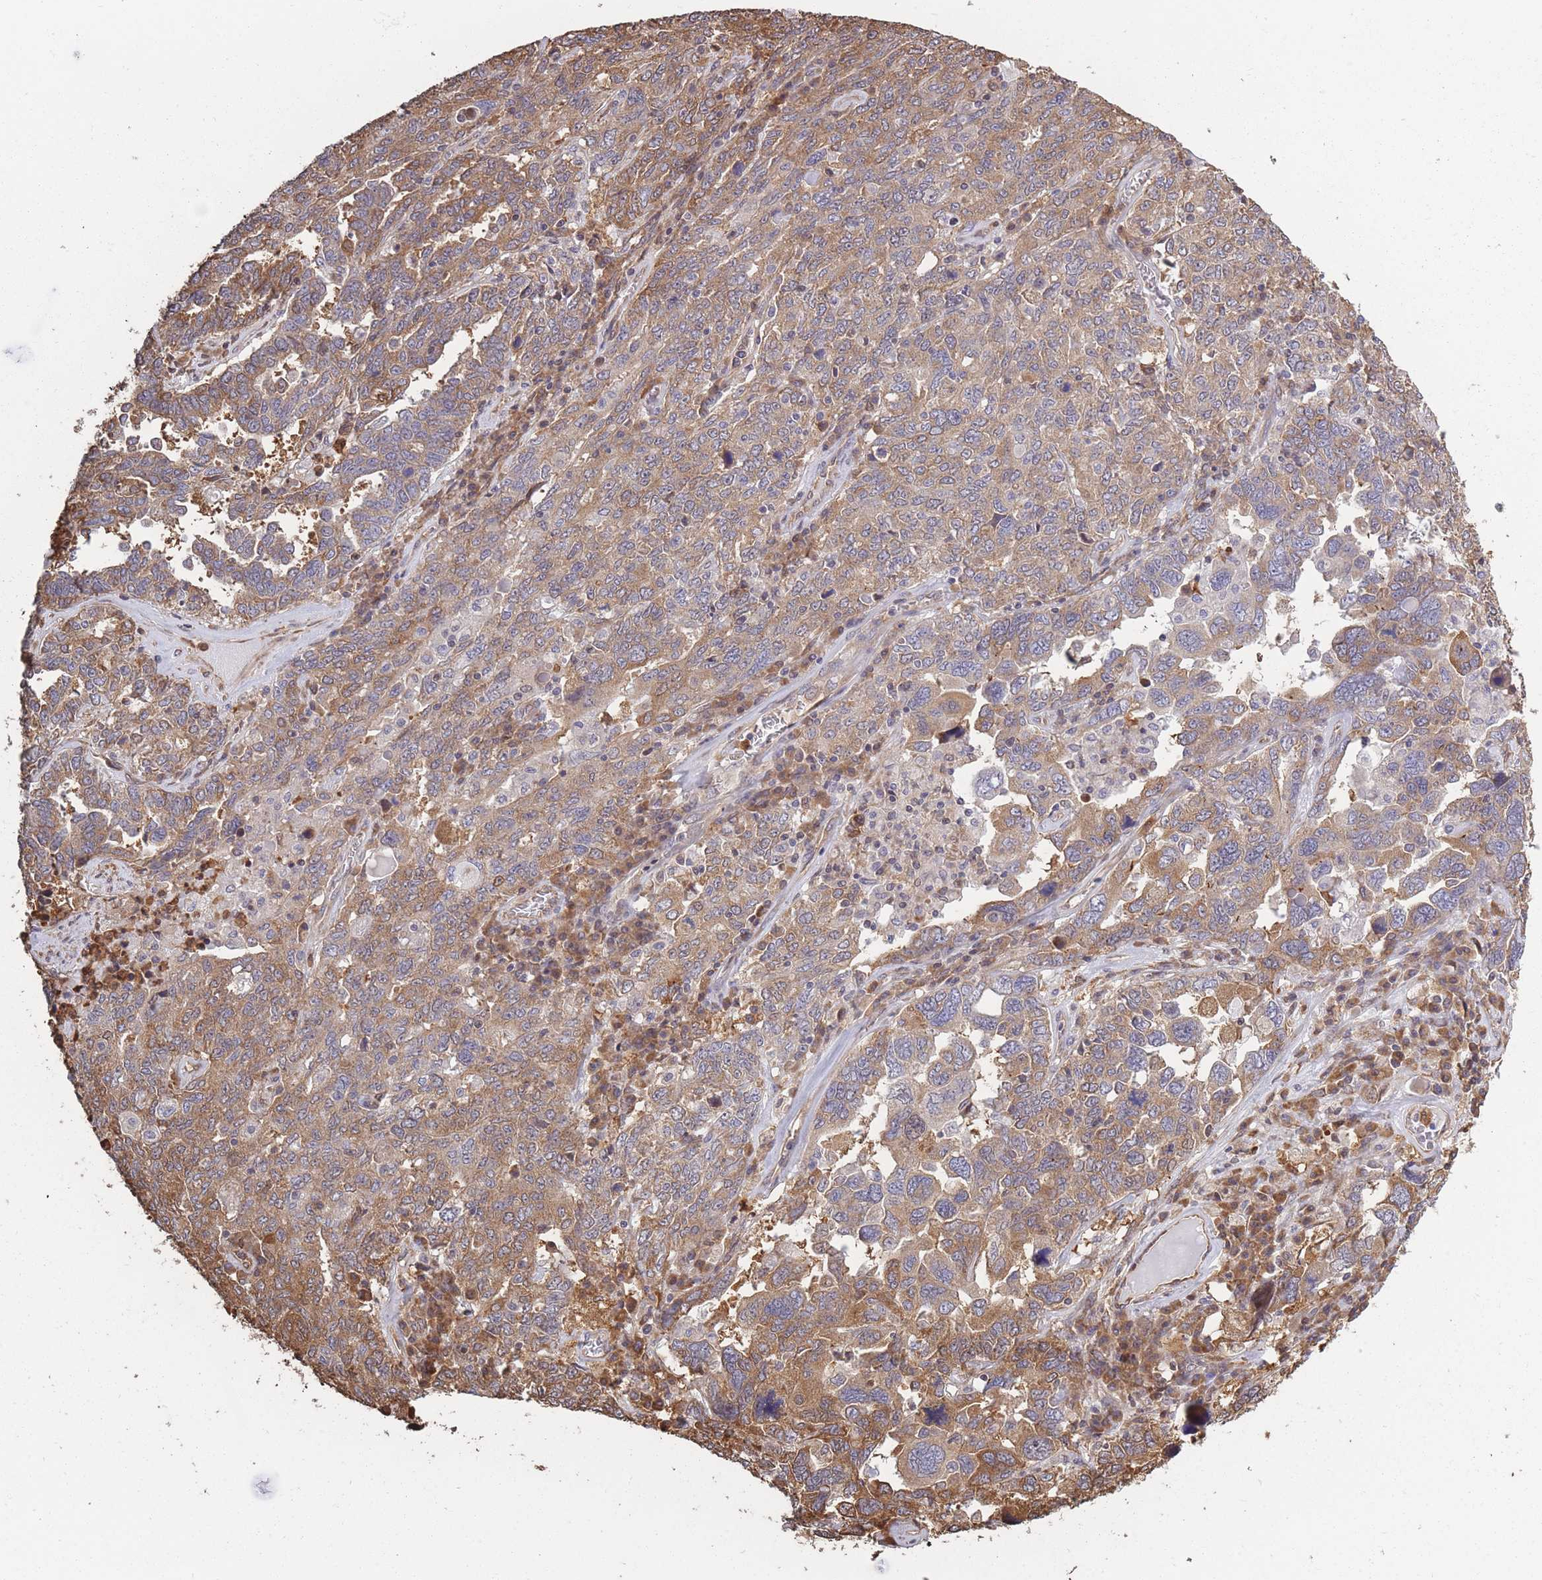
{"staining": {"intensity": "moderate", "quantity": ">75%", "location": "cytoplasmic/membranous"}, "tissue": "ovarian cancer", "cell_type": "Tumor cells", "image_type": "cancer", "snomed": [{"axis": "morphology", "description": "Carcinoma, endometroid"}, {"axis": "topography", "description": "Ovary"}], "caption": "Approximately >75% of tumor cells in human endometroid carcinoma (ovarian) show moderate cytoplasmic/membranous protein expression as visualized by brown immunohistochemical staining.", "gene": "ARL13B", "patient": {"sex": "female", "age": 62}}